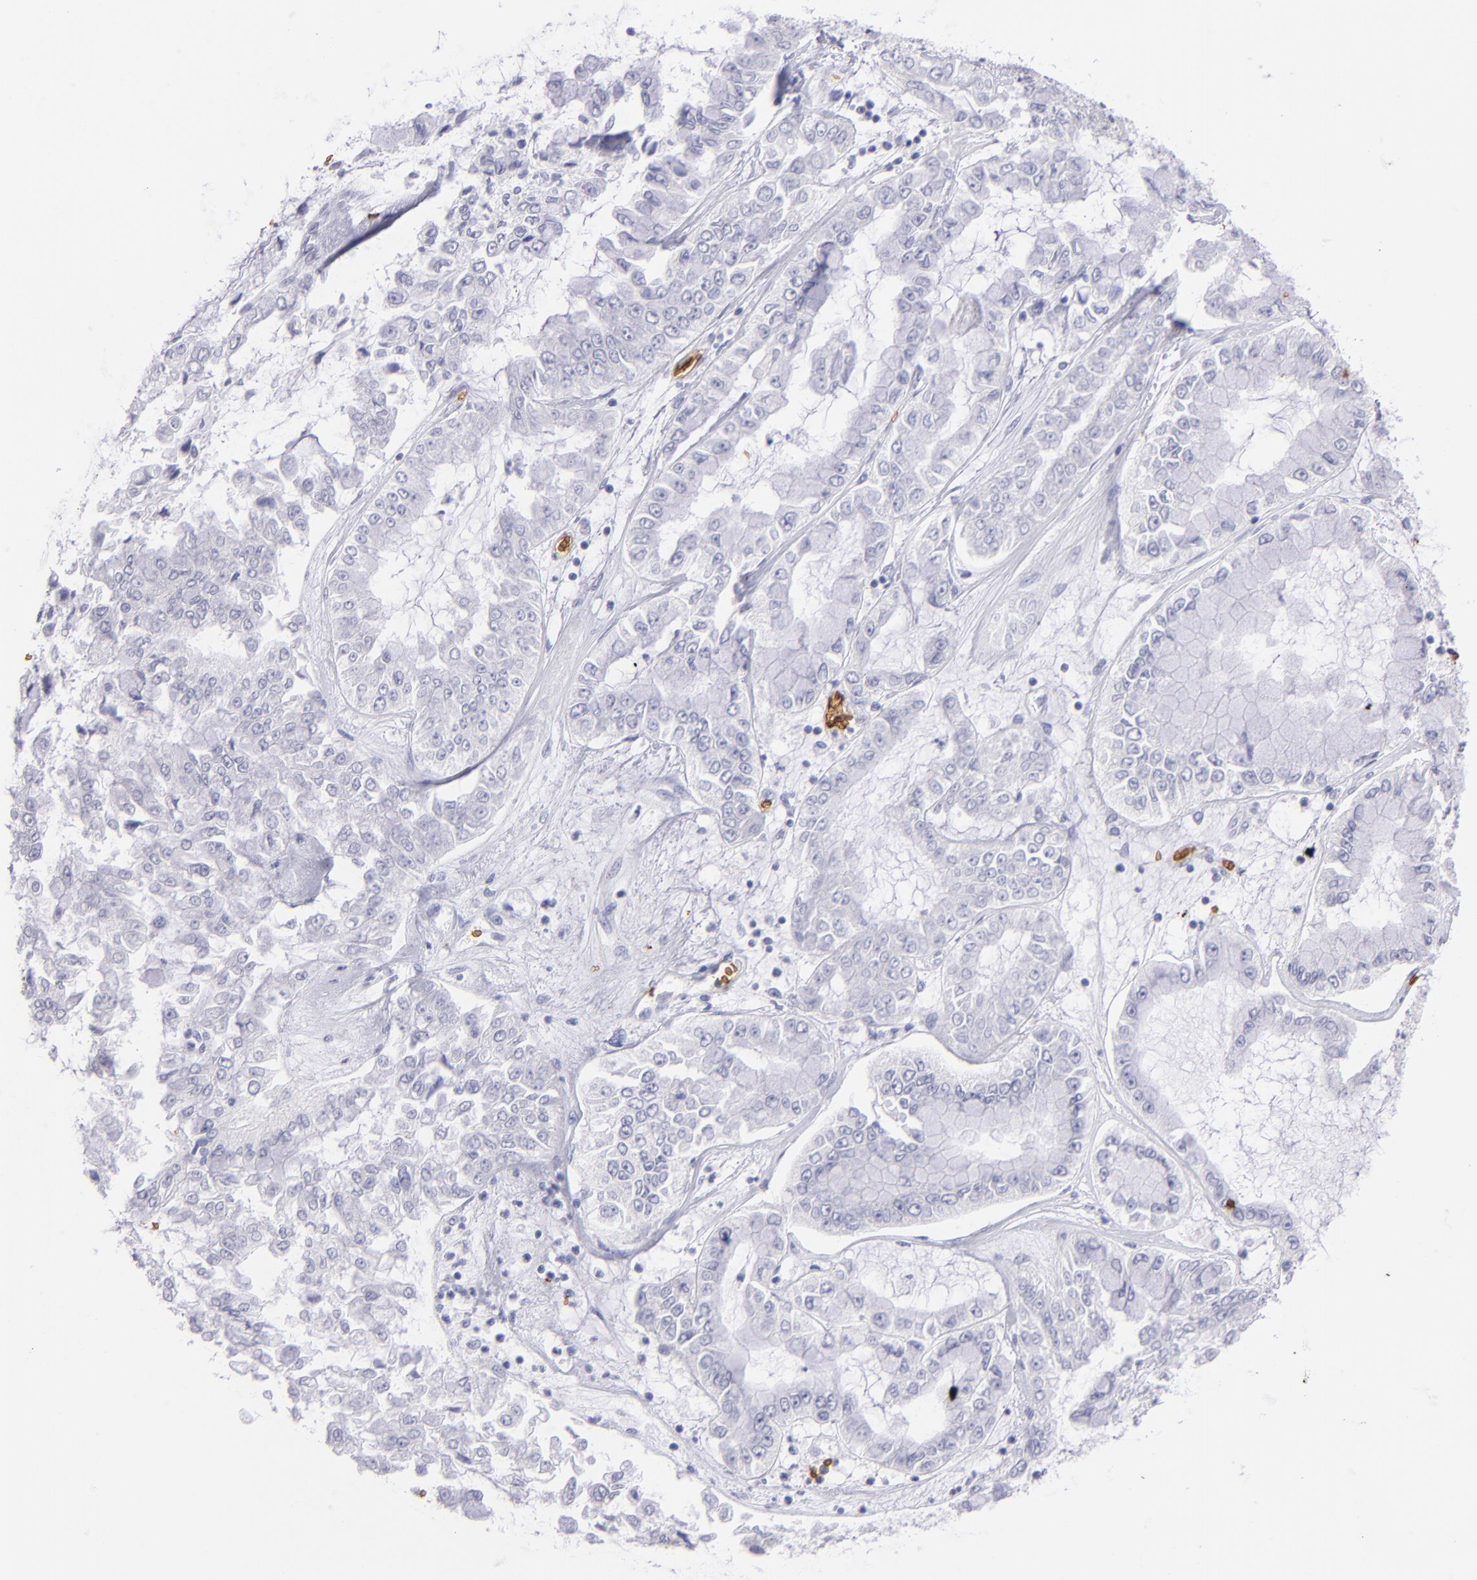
{"staining": {"intensity": "negative", "quantity": "none", "location": "none"}, "tissue": "liver cancer", "cell_type": "Tumor cells", "image_type": "cancer", "snomed": [{"axis": "morphology", "description": "Cholangiocarcinoma"}, {"axis": "topography", "description": "Liver"}], "caption": "DAB immunohistochemical staining of human liver cancer displays no significant expression in tumor cells.", "gene": "GYPA", "patient": {"sex": "female", "age": 79}}